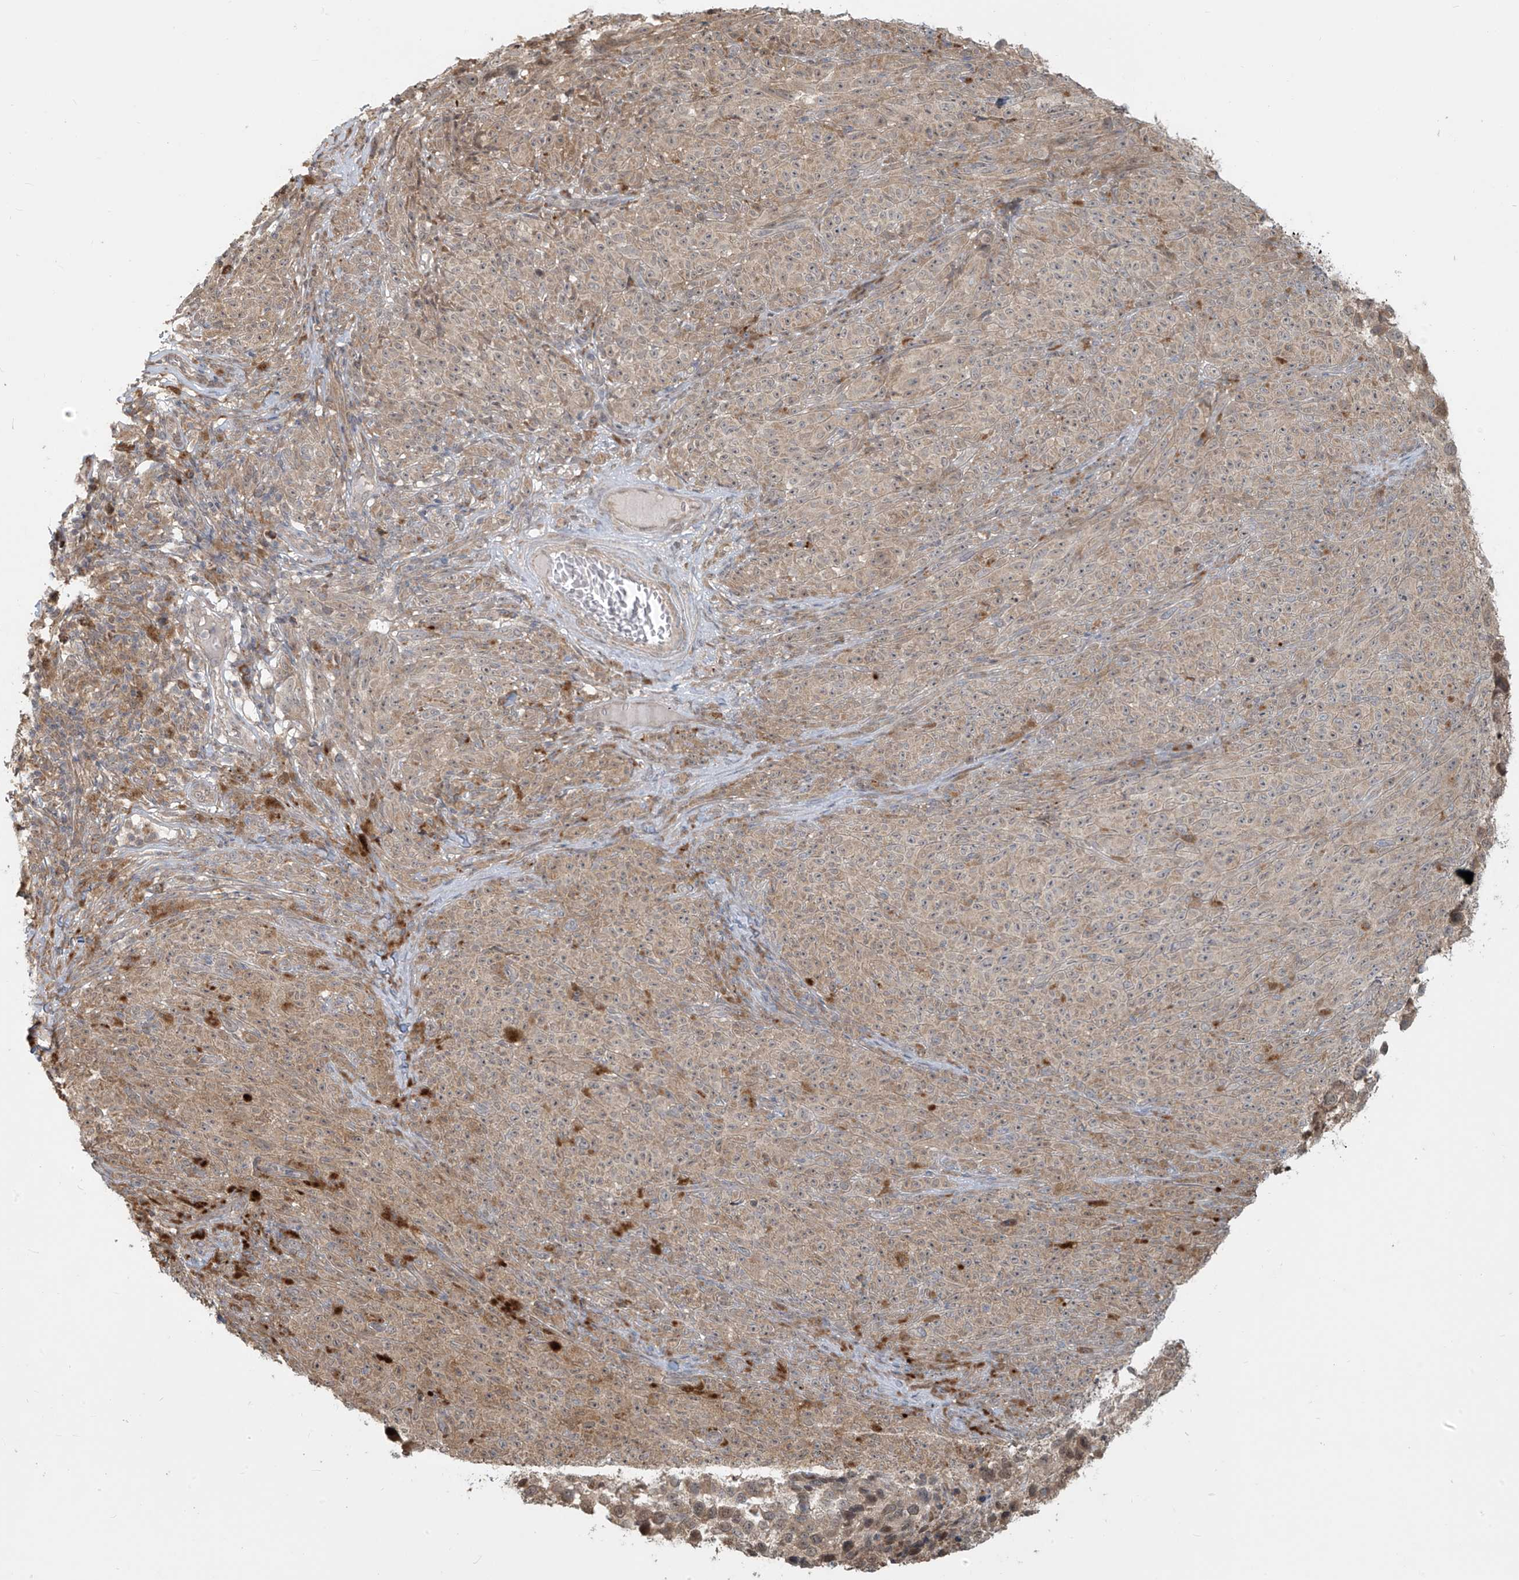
{"staining": {"intensity": "weak", "quantity": ">75%", "location": "cytoplasmic/membranous"}, "tissue": "melanoma", "cell_type": "Tumor cells", "image_type": "cancer", "snomed": [{"axis": "morphology", "description": "Malignant melanoma, NOS"}, {"axis": "topography", "description": "Skin"}], "caption": "Immunohistochemistry (IHC) histopathology image of neoplastic tissue: human melanoma stained using IHC demonstrates low levels of weak protein expression localized specifically in the cytoplasmic/membranous of tumor cells, appearing as a cytoplasmic/membranous brown color.", "gene": "PLEKHM3", "patient": {"sex": "female", "age": 82}}